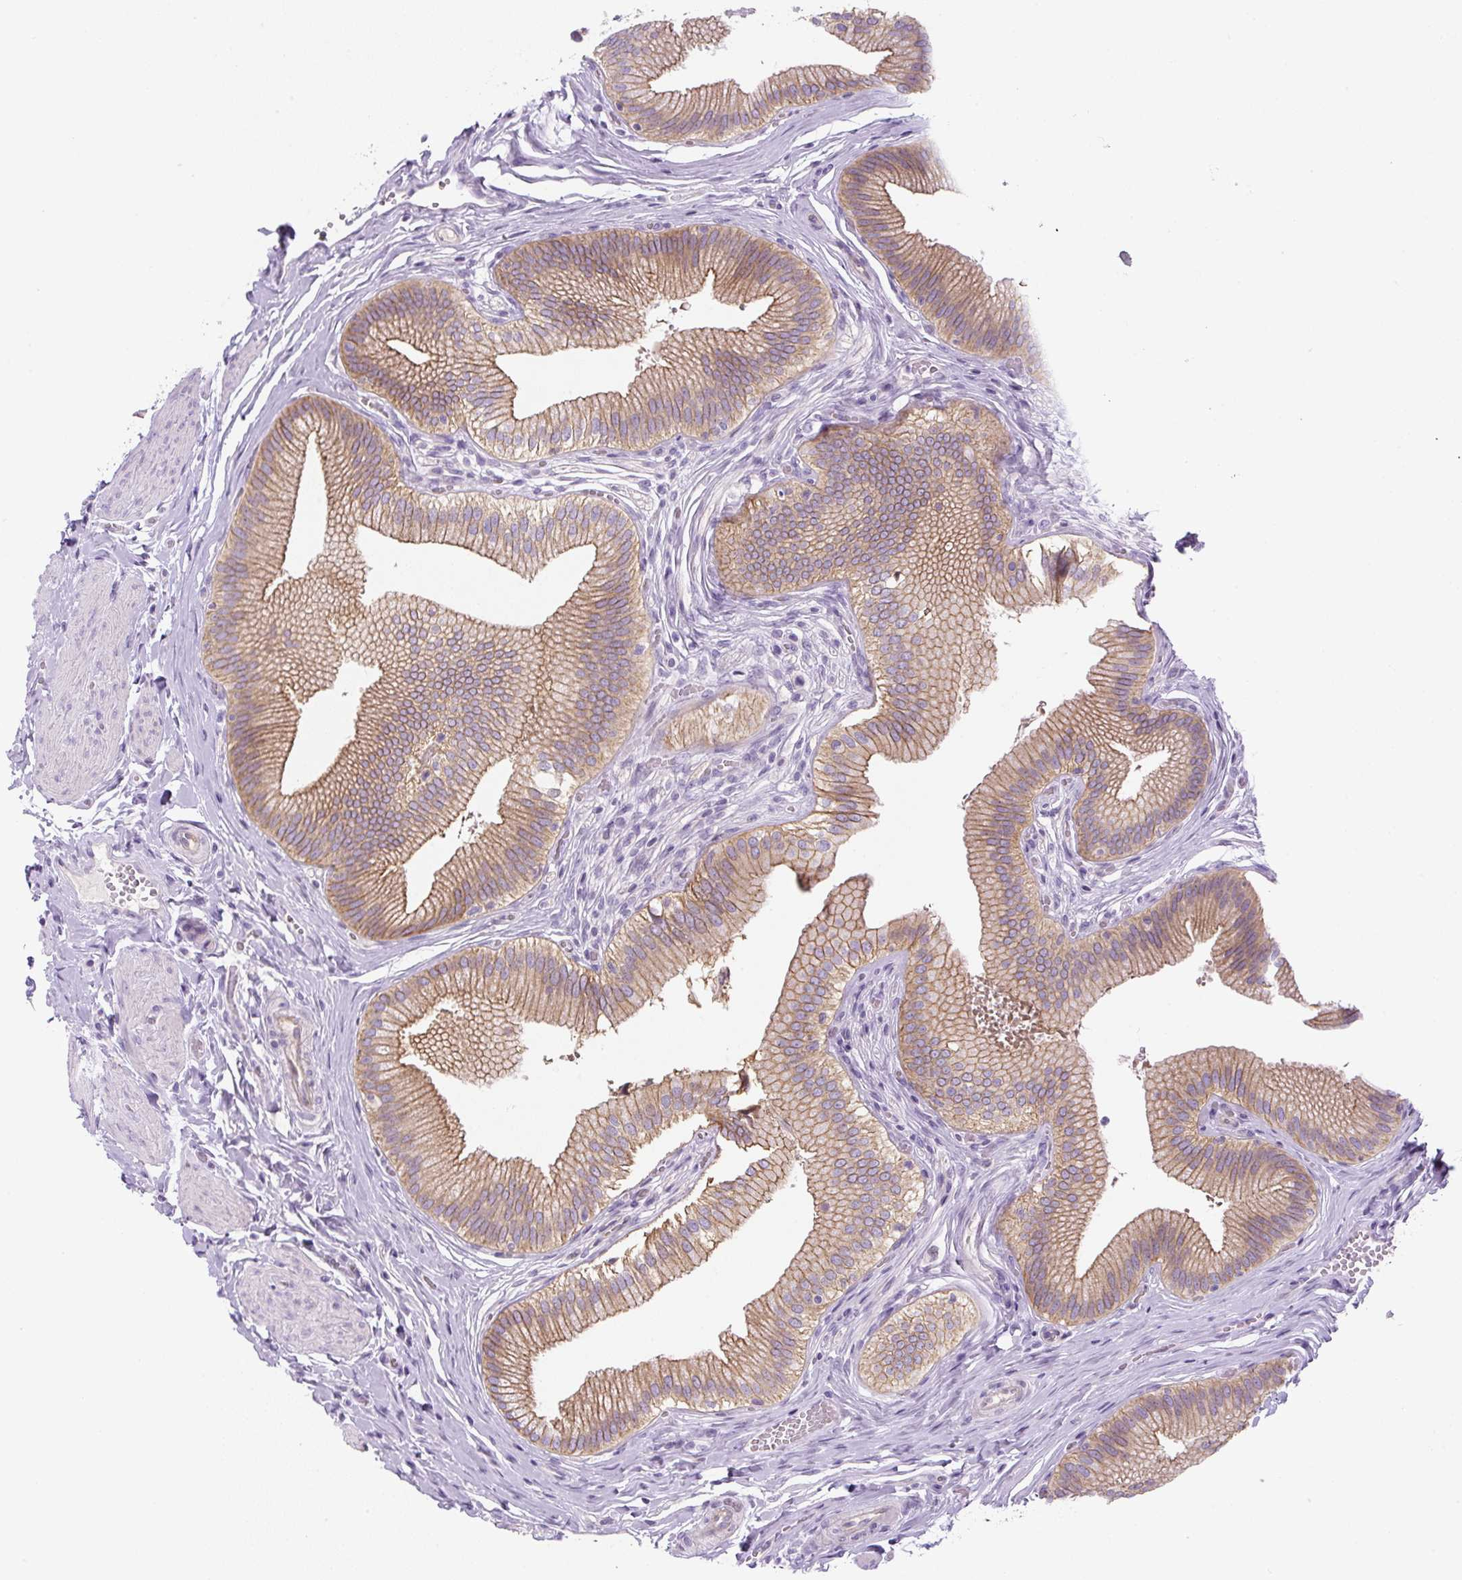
{"staining": {"intensity": "moderate", "quantity": ">75%", "location": "cytoplasmic/membranous"}, "tissue": "gallbladder", "cell_type": "Glandular cells", "image_type": "normal", "snomed": [{"axis": "morphology", "description": "Normal tissue, NOS"}, {"axis": "topography", "description": "Gallbladder"}], "caption": "The photomicrograph shows staining of unremarkable gallbladder, revealing moderate cytoplasmic/membranous protein staining (brown color) within glandular cells. (IHC, brightfield microscopy, high magnification).", "gene": "ADAMTS19", "patient": {"sex": "male", "age": 17}}